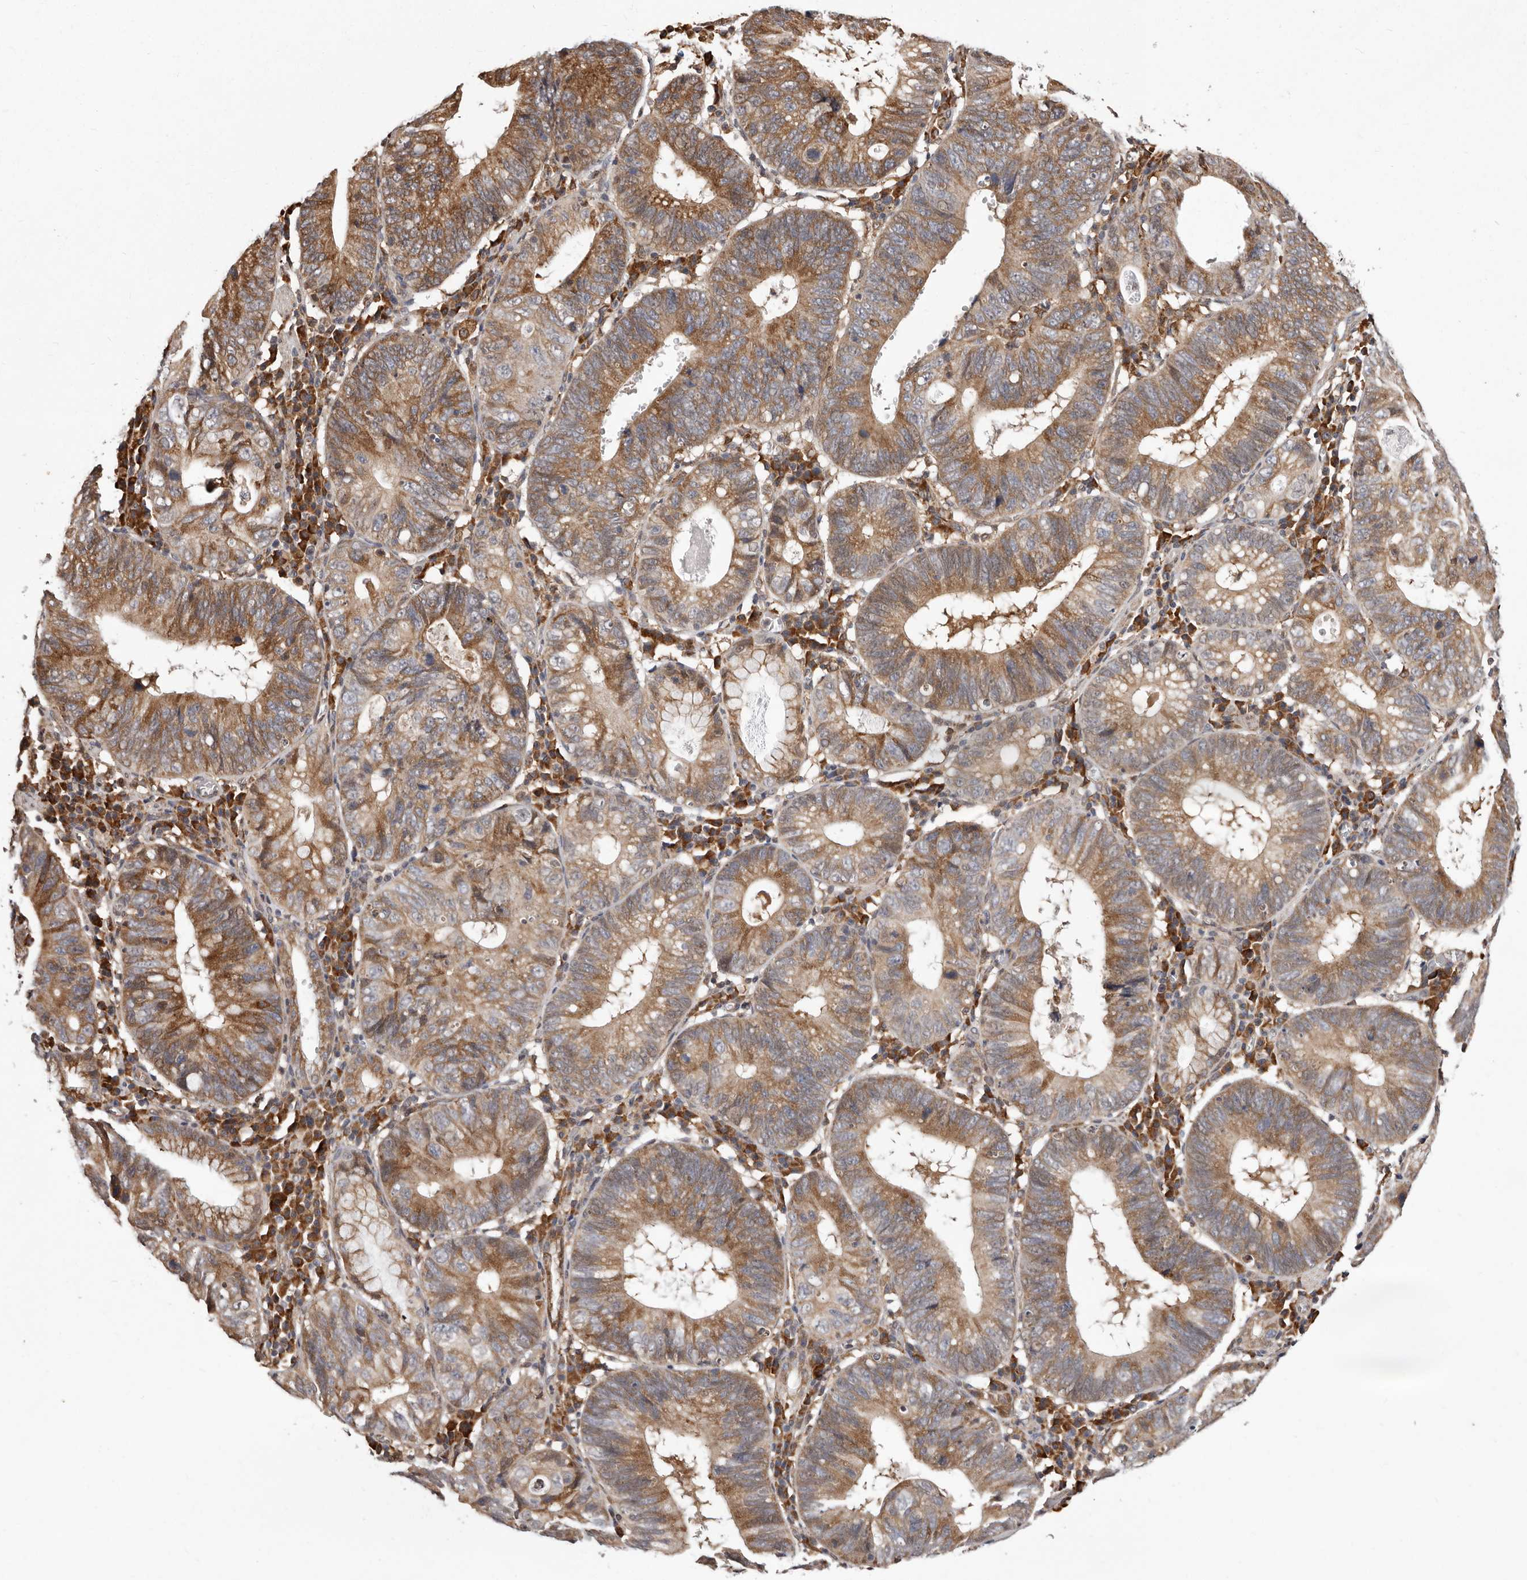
{"staining": {"intensity": "moderate", "quantity": ">75%", "location": "cytoplasmic/membranous"}, "tissue": "stomach cancer", "cell_type": "Tumor cells", "image_type": "cancer", "snomed": [{"axis": "morphology", "description": "Adenocarcinoma, NOS"}, {"axis": "topography", "description": "Stomach"}], "caption": "Stomach cancer was stained to show a protein in brown. There is medium levels of moderate cytoplasmic/membranous expression in approximately >75% of tumor cells.", "gene": "RRM2B", "patient": {"sex": "male", "age": 59}}